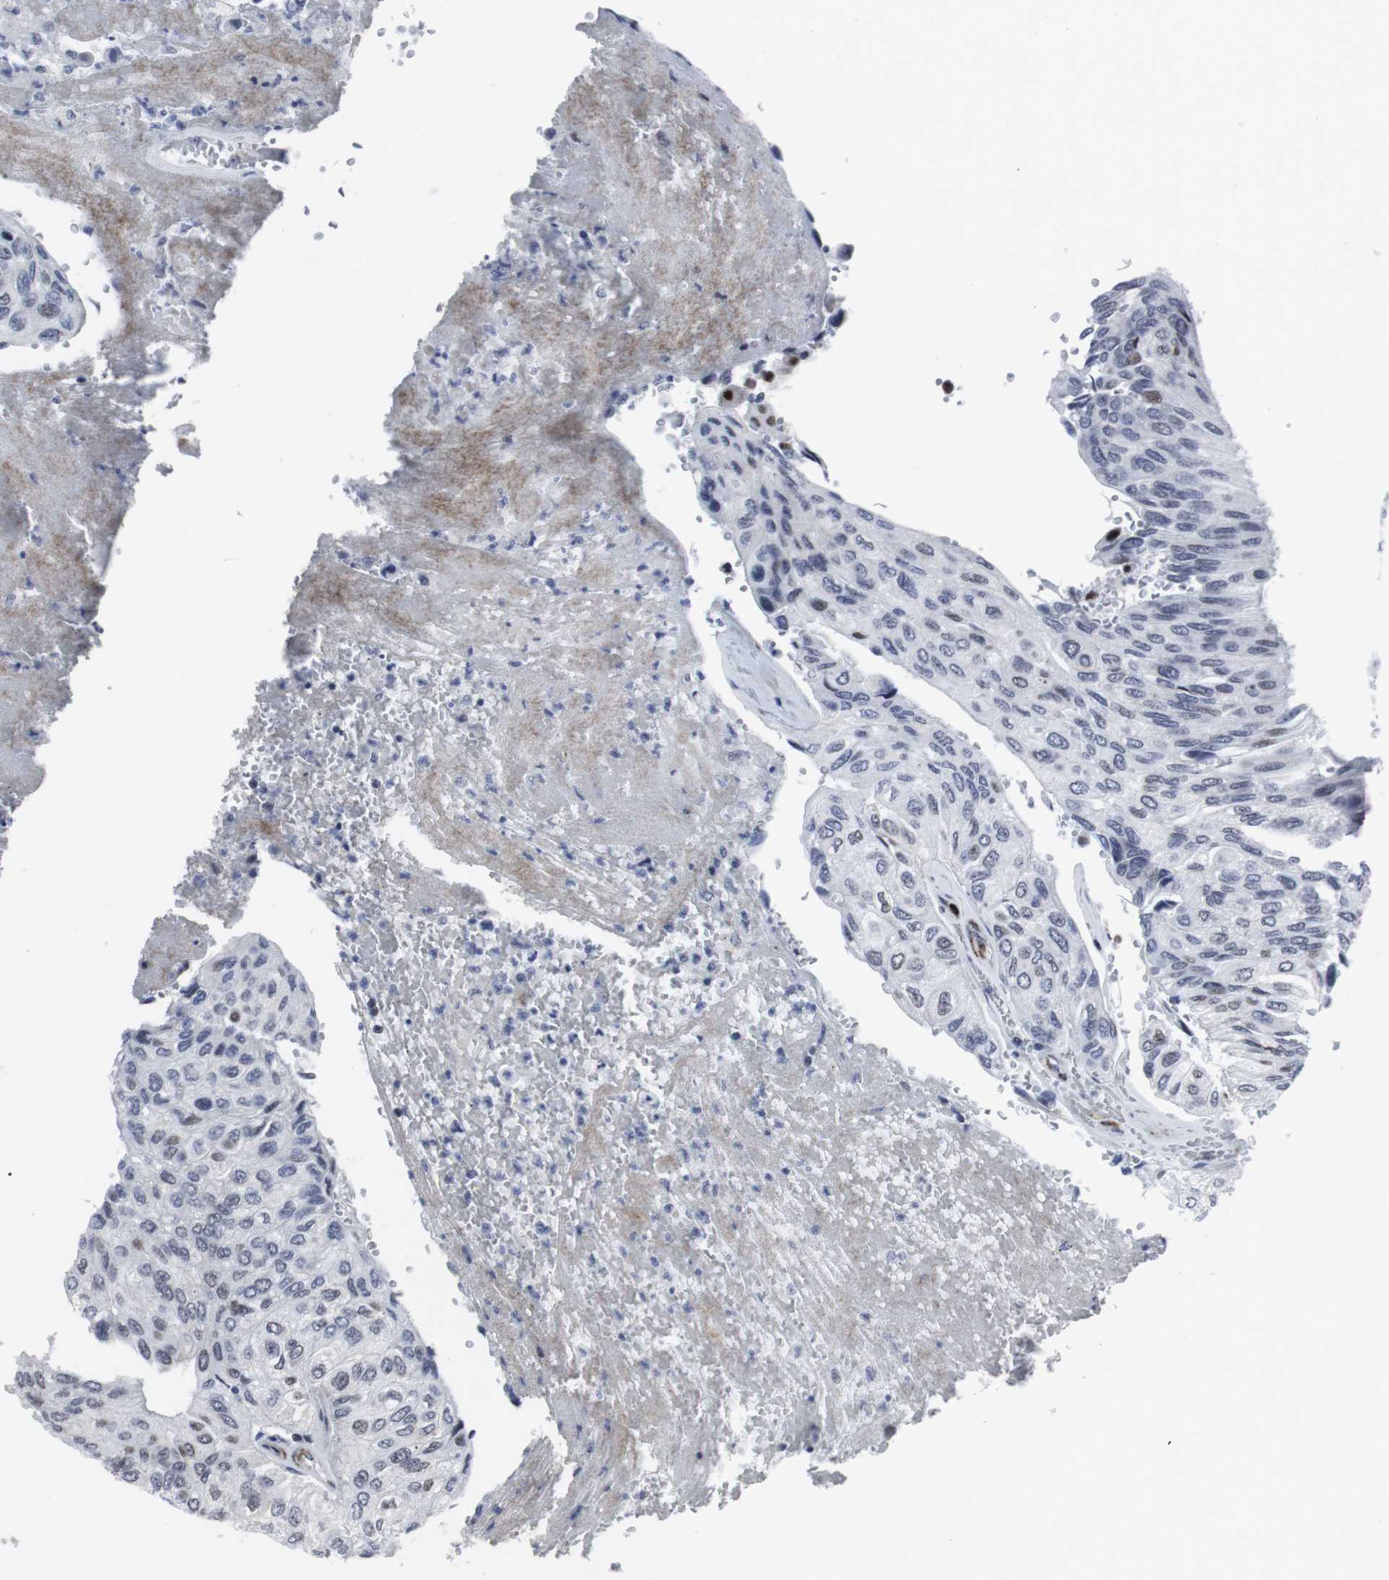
{"staining": {"intensity": "weak", "quantity": "<25%", "location": "nuclear"}, "tissue": "urothelial cancer", "cell_type": "Tumor cells", "image_type": "cancer", "snomed": [{"axis": "morphology", "description": "Urothelial carcinoma, High grade"}, {"axis": "topography", "description": "Urinary bladder"}], "caption": "DAB (3,3'-diaminobenzidine) immunohistochemical staining of urothelial cancer demonstrates no significant positivity in tumor cells.", "gene": "MLH1", "patient": {"sex": "male", "age": 66}}